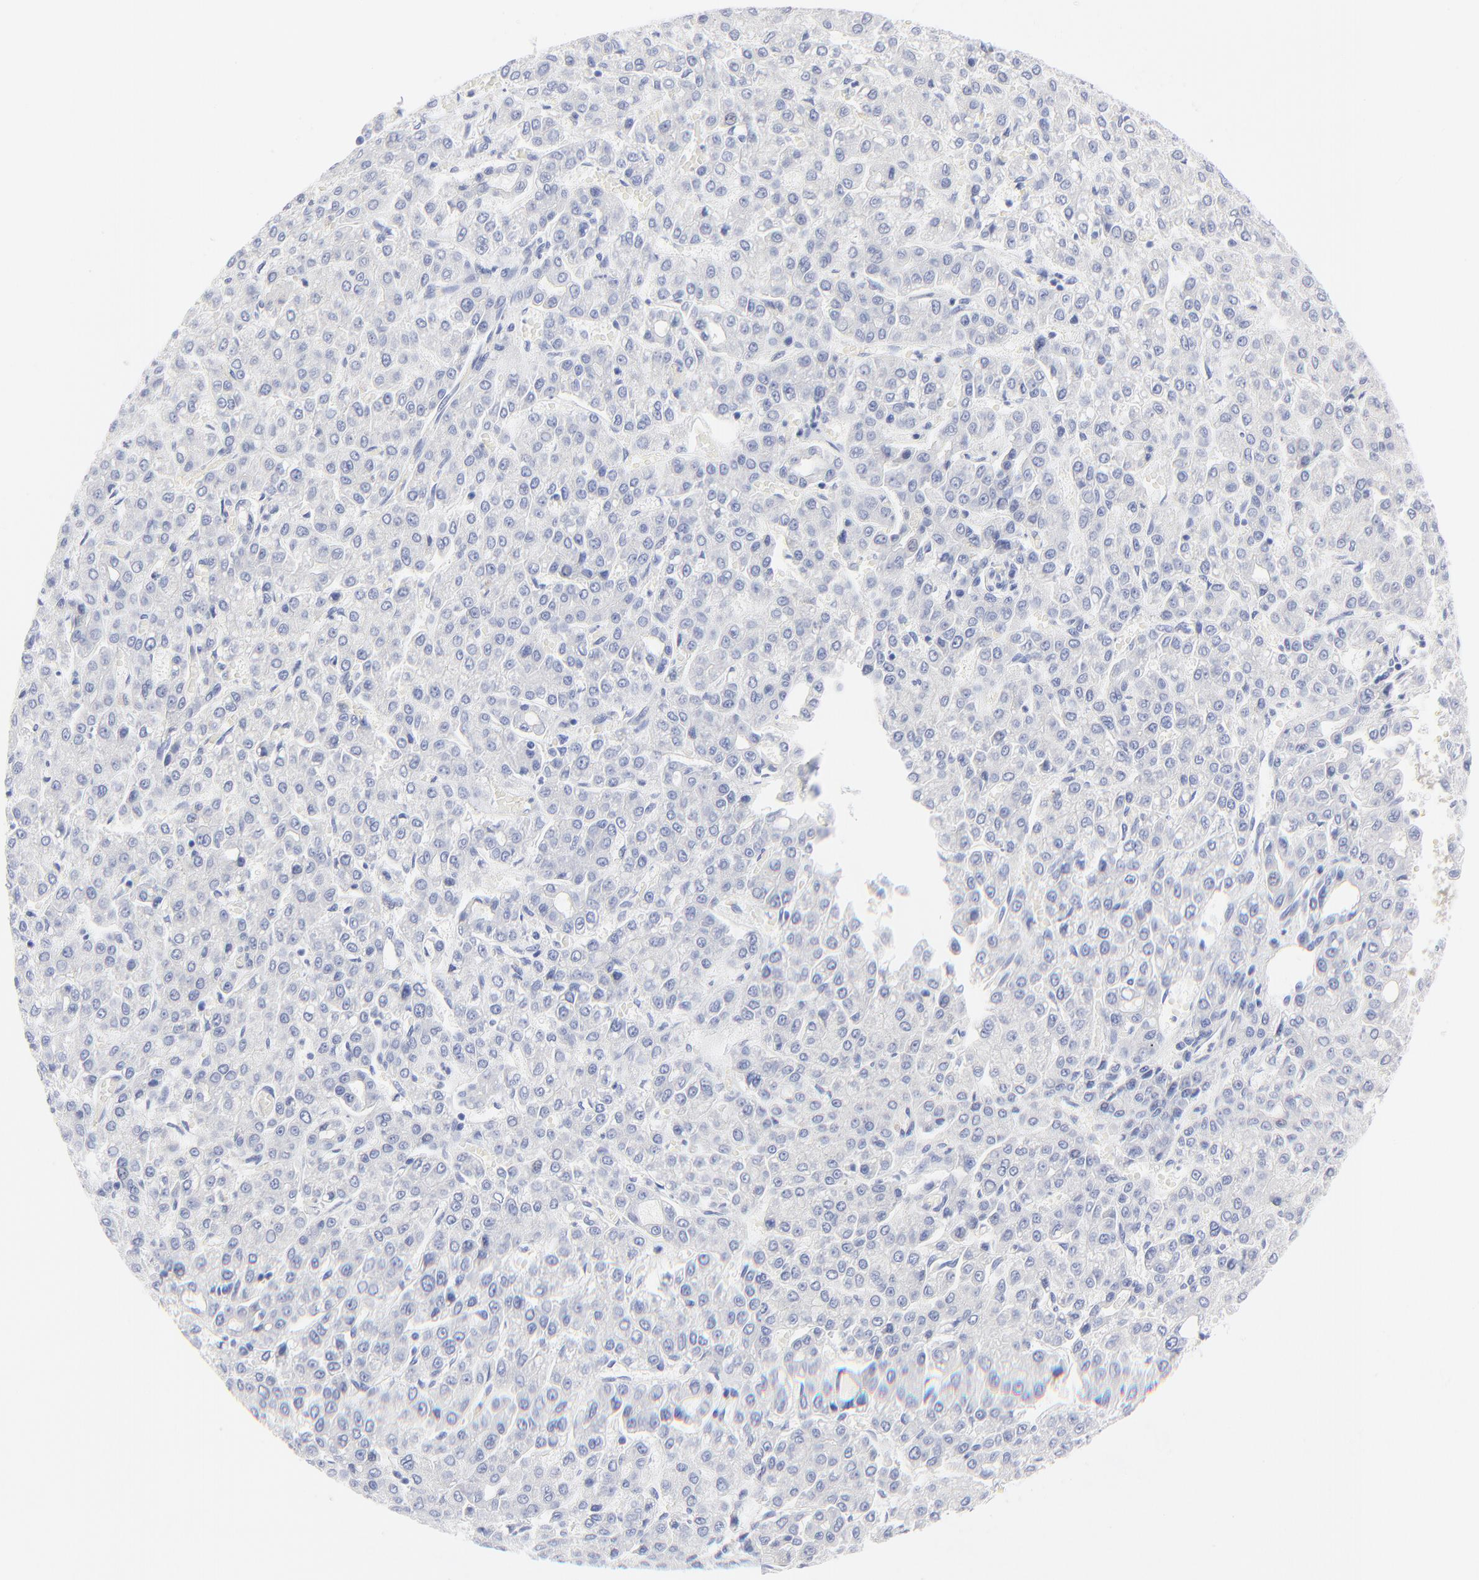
{"staining": {"intensity": "negative", "quantity": "none", "location": "none"}, "tissue": "liver cancer", "cell_type": "Tumor cells", "image_type": "cancer", "snomed": [{"axis": "morphology", "description": "Carcinoma, Hepatocellular, NOS"}, {"axis": "topography", "description": "Liver"}], "caption": "The immunohistochemistry (IHC) image has no significant positivity in tumor cells of hepatocellular carcinoma (liver) tissue.", "gene": "PSD3", "patient": {"sex": "male", "age": 69}}